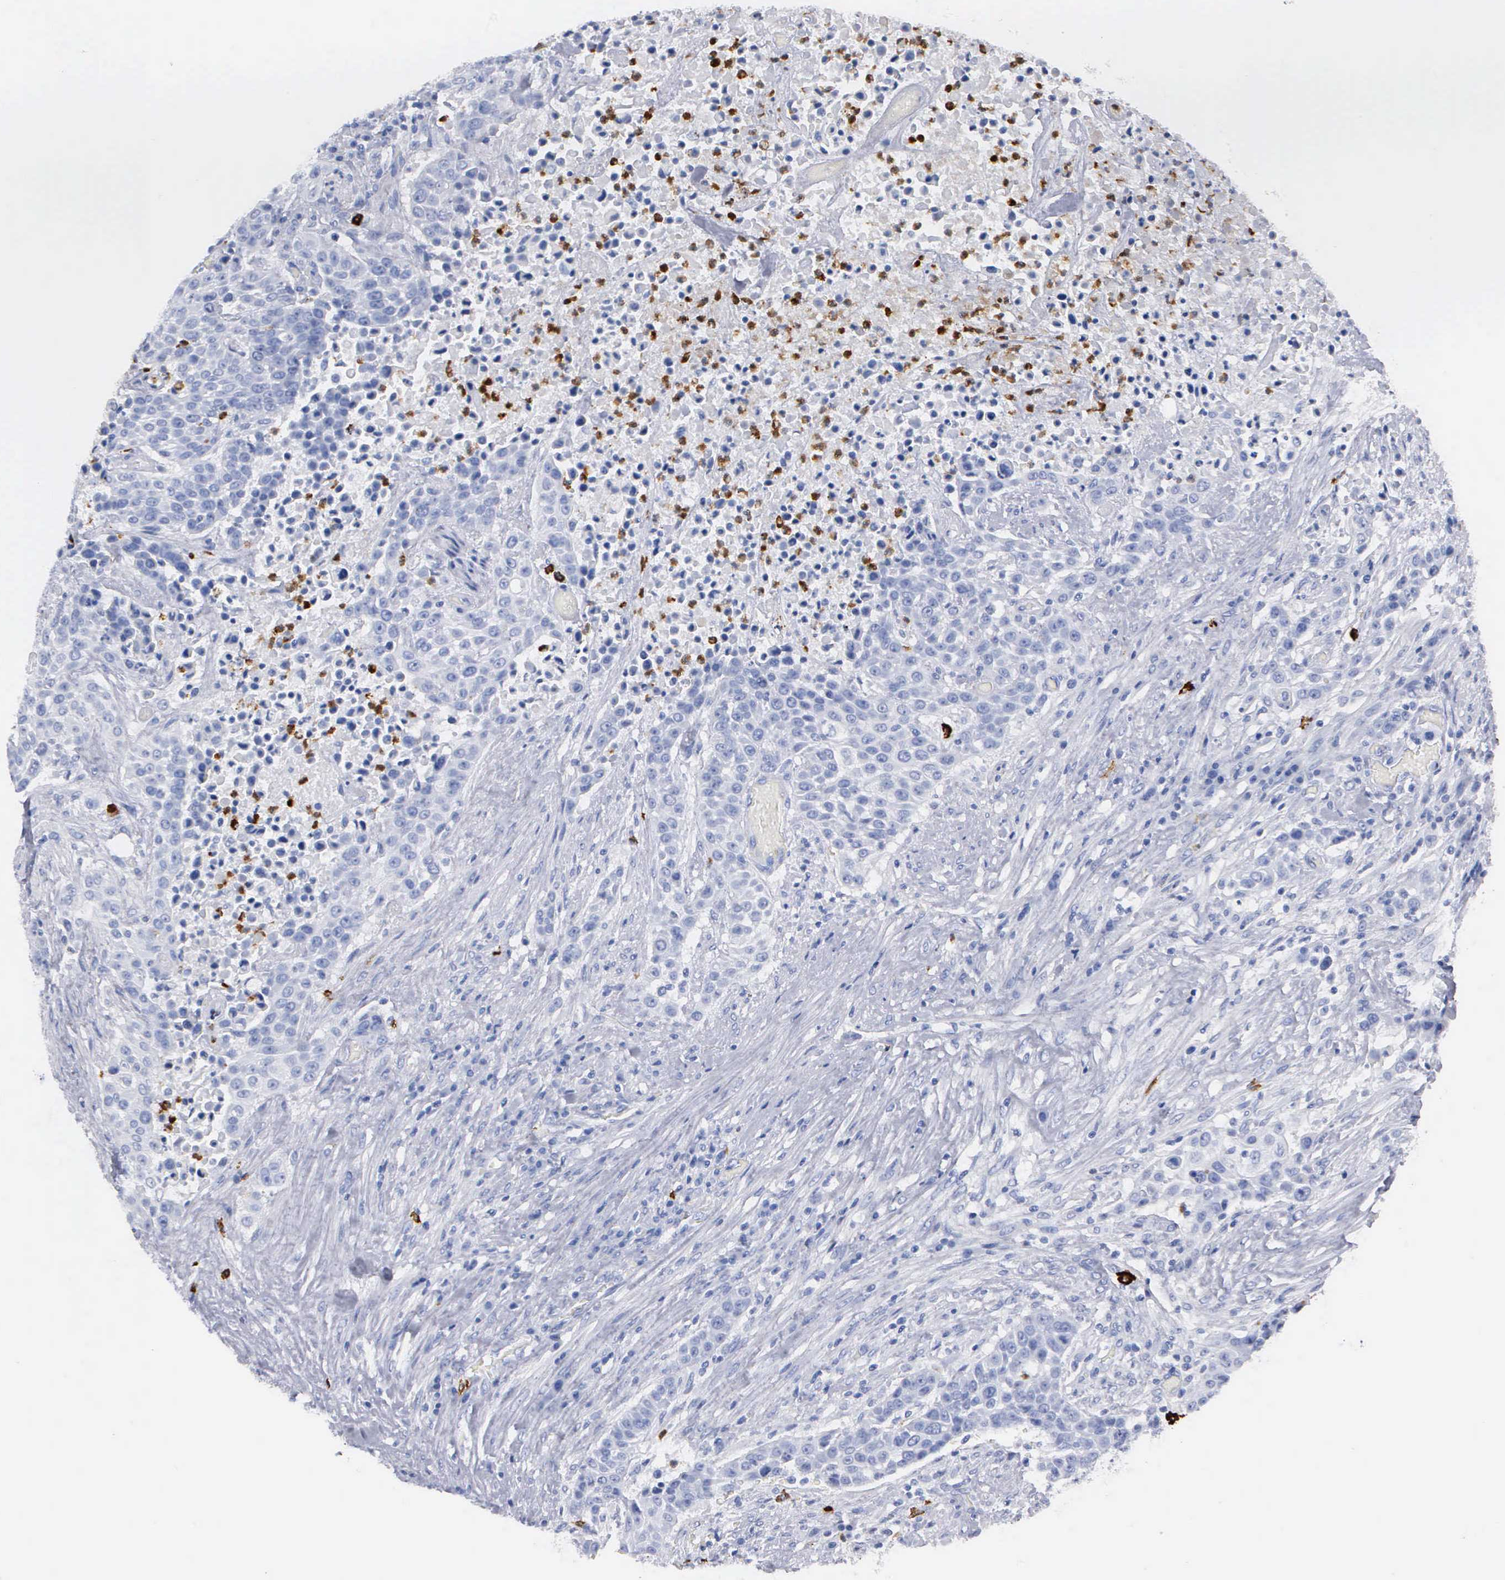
{"staining": {"intensity": "negative", "quantity": "none", "location": "none"}, "tissue": "urothelial cancer", "cell_type": "Tumor cells", "image_type": "cancer", "snomed": [{"axis": "morphology", "description": "Urothelial carcinoma, High grade"}, {"axis": "topography", "description": "Urinary bladder"}], "caption": "This is an immunohistochemistry (IHC) histopathology image of urothelial cancer. There is no staining in tumor cells.", "gene": "CTSG", "patient": {"sex": "male", "age": 74}}